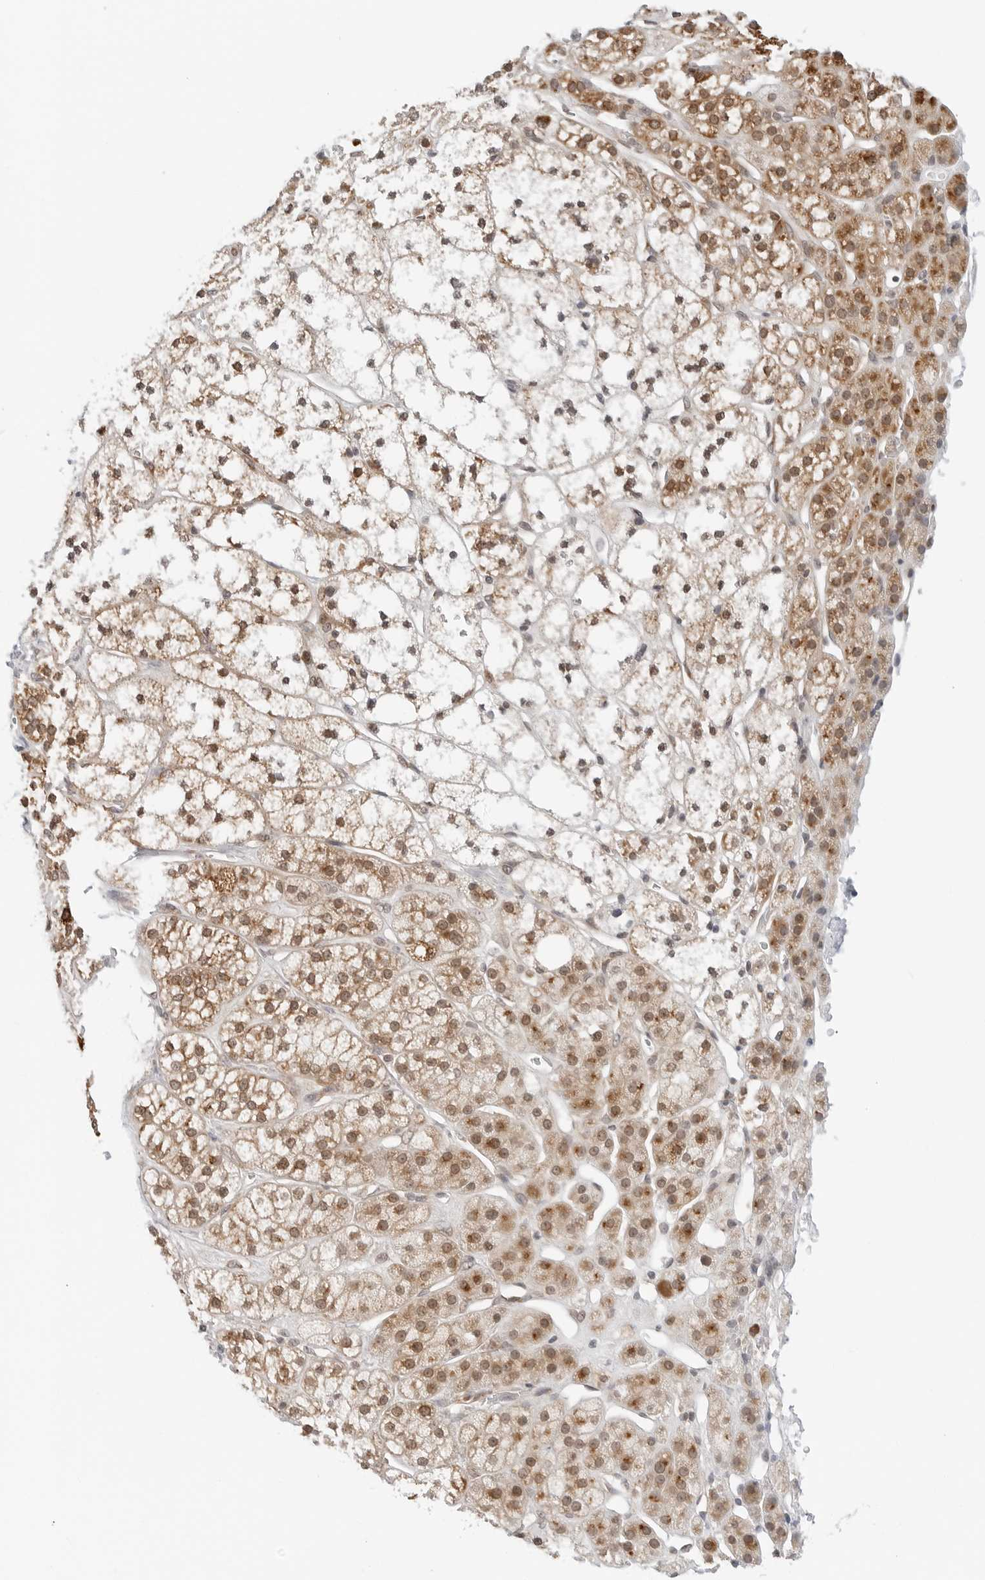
{"staining": {"intensity": "moderate", "quantity": ">75%", "location": "cytoplasmic/membranous,nuclear"}, "tissue": "adrenal gland", "cell_type": "Glandular cells", "image_type": "normal", "snomed": [{"axis": "morphology", "description": "Normal tissue, NOS"}, {"axis": "topography", "description": "Adrenal gland"}], "caption": "Immunohistochemistry (IHC) micrograph of unremarkable adrenal gland: human adrenal gland stained using immunohistochemistry exhibits medium levels of moderate protein expression localized specifically in the cytoplasmic/membranous,nuclear of glandular cells, appearing as a cytoplasmic/membranous,nuclear brown color.", "gene": "POLR3GL", "patient": {"sex": "male", "age": 56}}